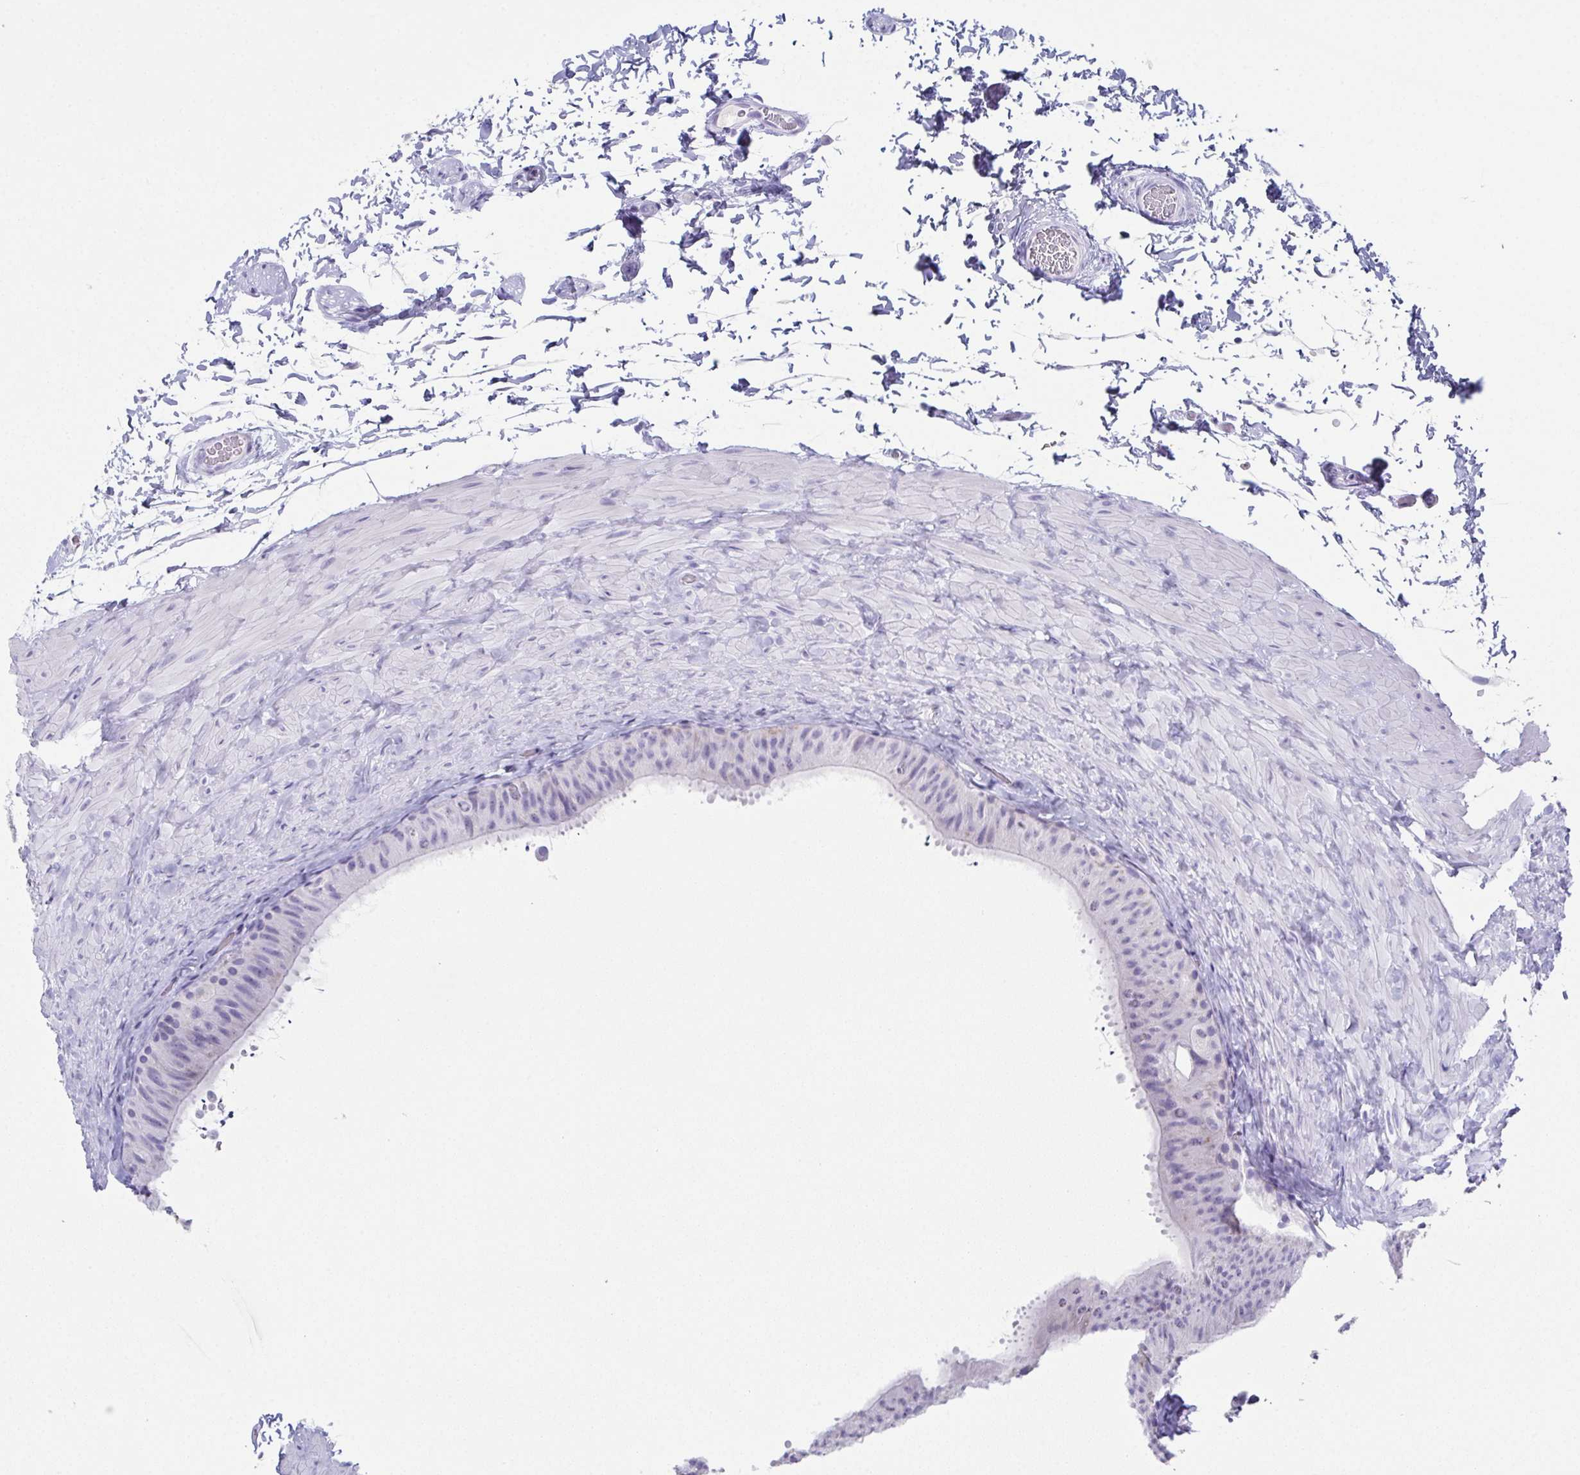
{"staining": {"intensity": "negative", "quantity": "none", "location": "none"}, "tissue": "epididymis", "cell_type": "Glandular cells", "image_type": "normal", "snomed": [{"axis": "morphology", "description": "Normal tissue, NOS"}, {"axis": "topography", "description": "Epididymis, spermatic cord, NOS"}, {"axis": "topography", "description": "Epididymis"}], "caption": "Glandular cells show no significant protein staining in normal epididymis. (Immunohistochemistry, brightfield microscopy, high magnification).", "gene": "TEX19", "patient": {"sex": "male", "age": 31}}